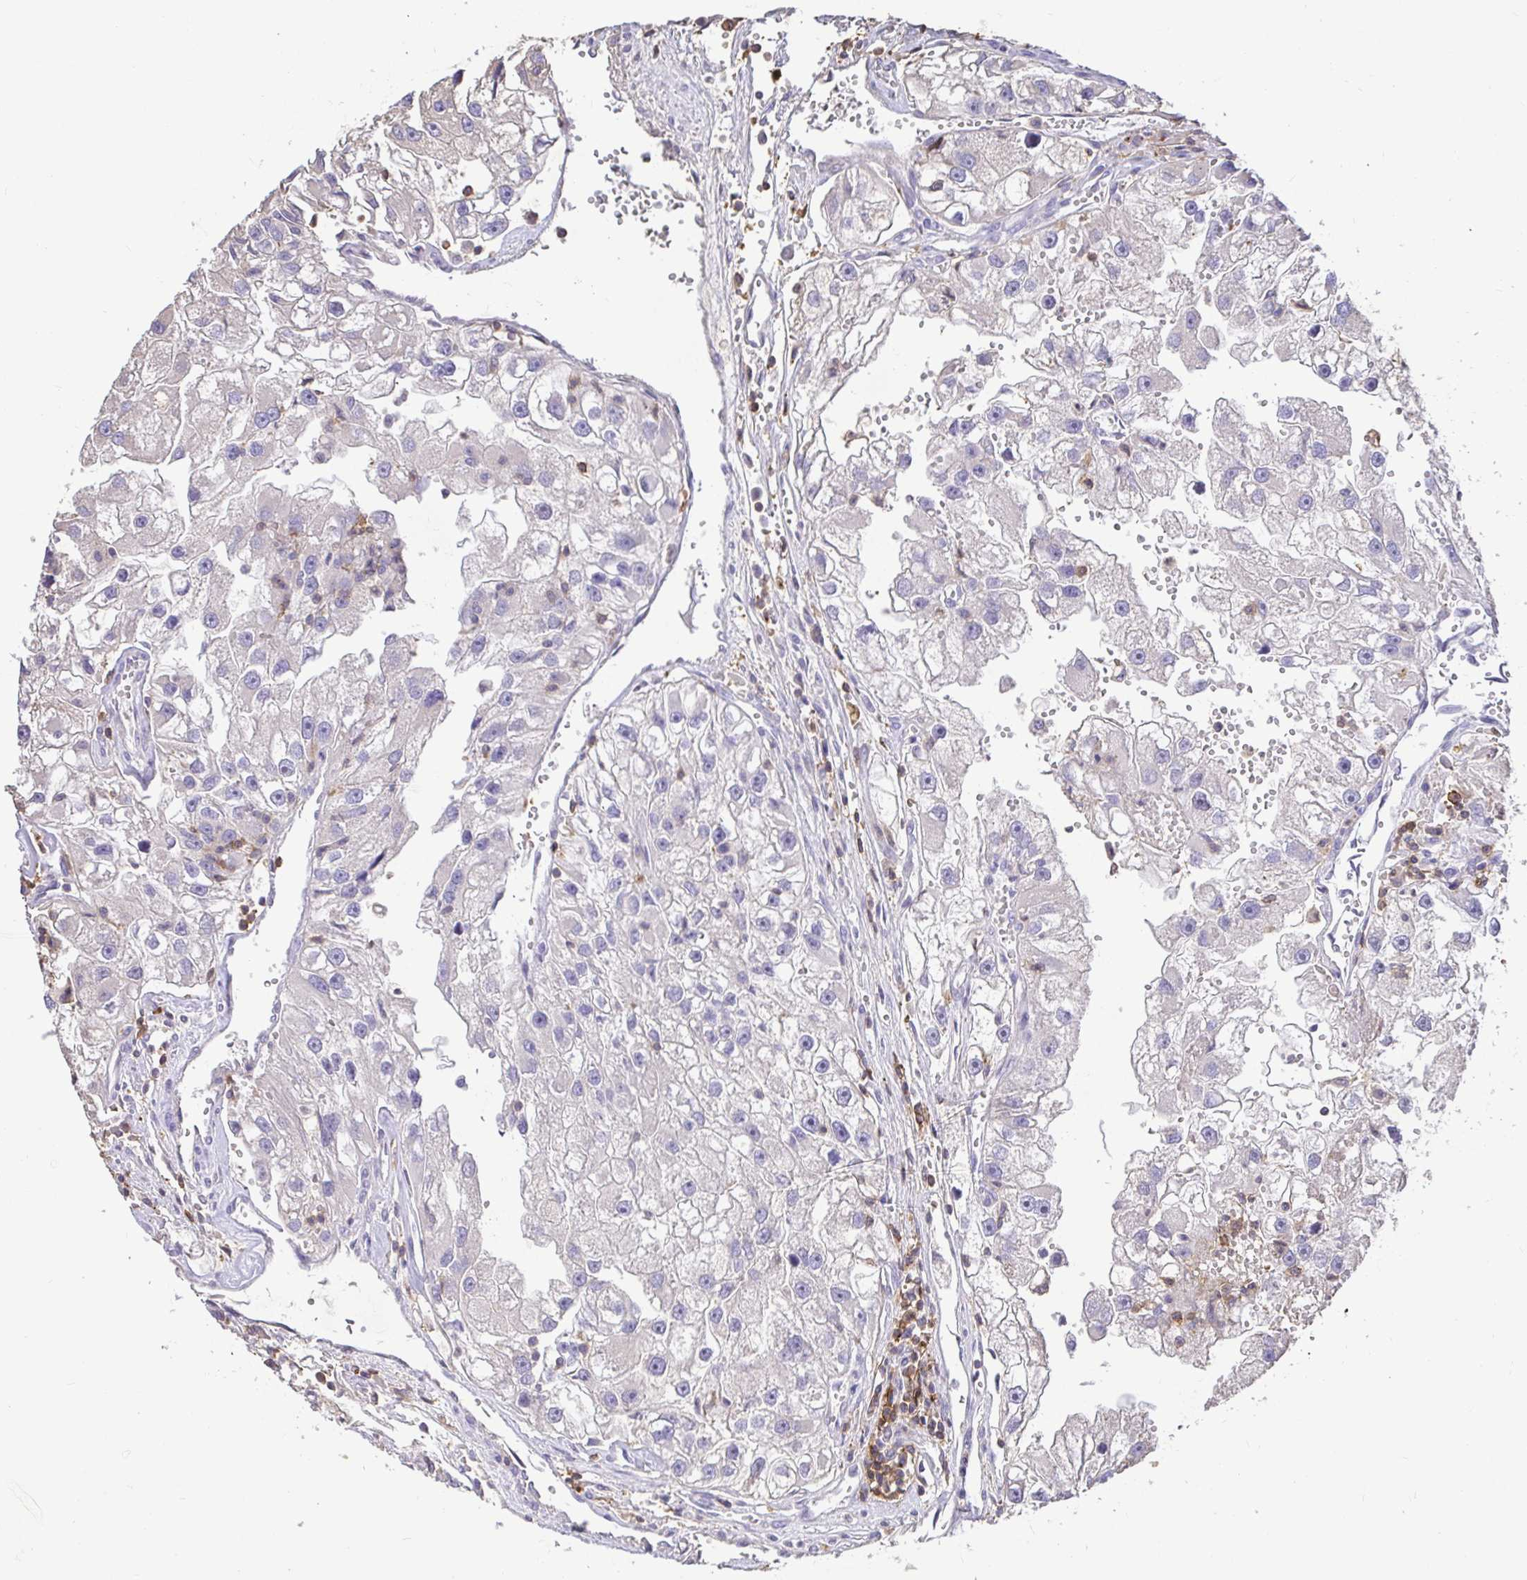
{"staining": {"intensity": "negative", "quantity": "none", "location": "none"}, "tissue": "renal cancer", "cell_type": "Tumor cells", "image_type": "cancer", "snomed": [{"axis": "morphology", "description": "Adenocarcinoma, NOS"}, {"axis": "topography", "description": "Kidney"}], "caption": "An image of adenocarcinoma (renal) stained for a protein shows no brown staining in tumor cells.", "gene": "SKAP1", "patient": {"sex": "male", "age": 63}}